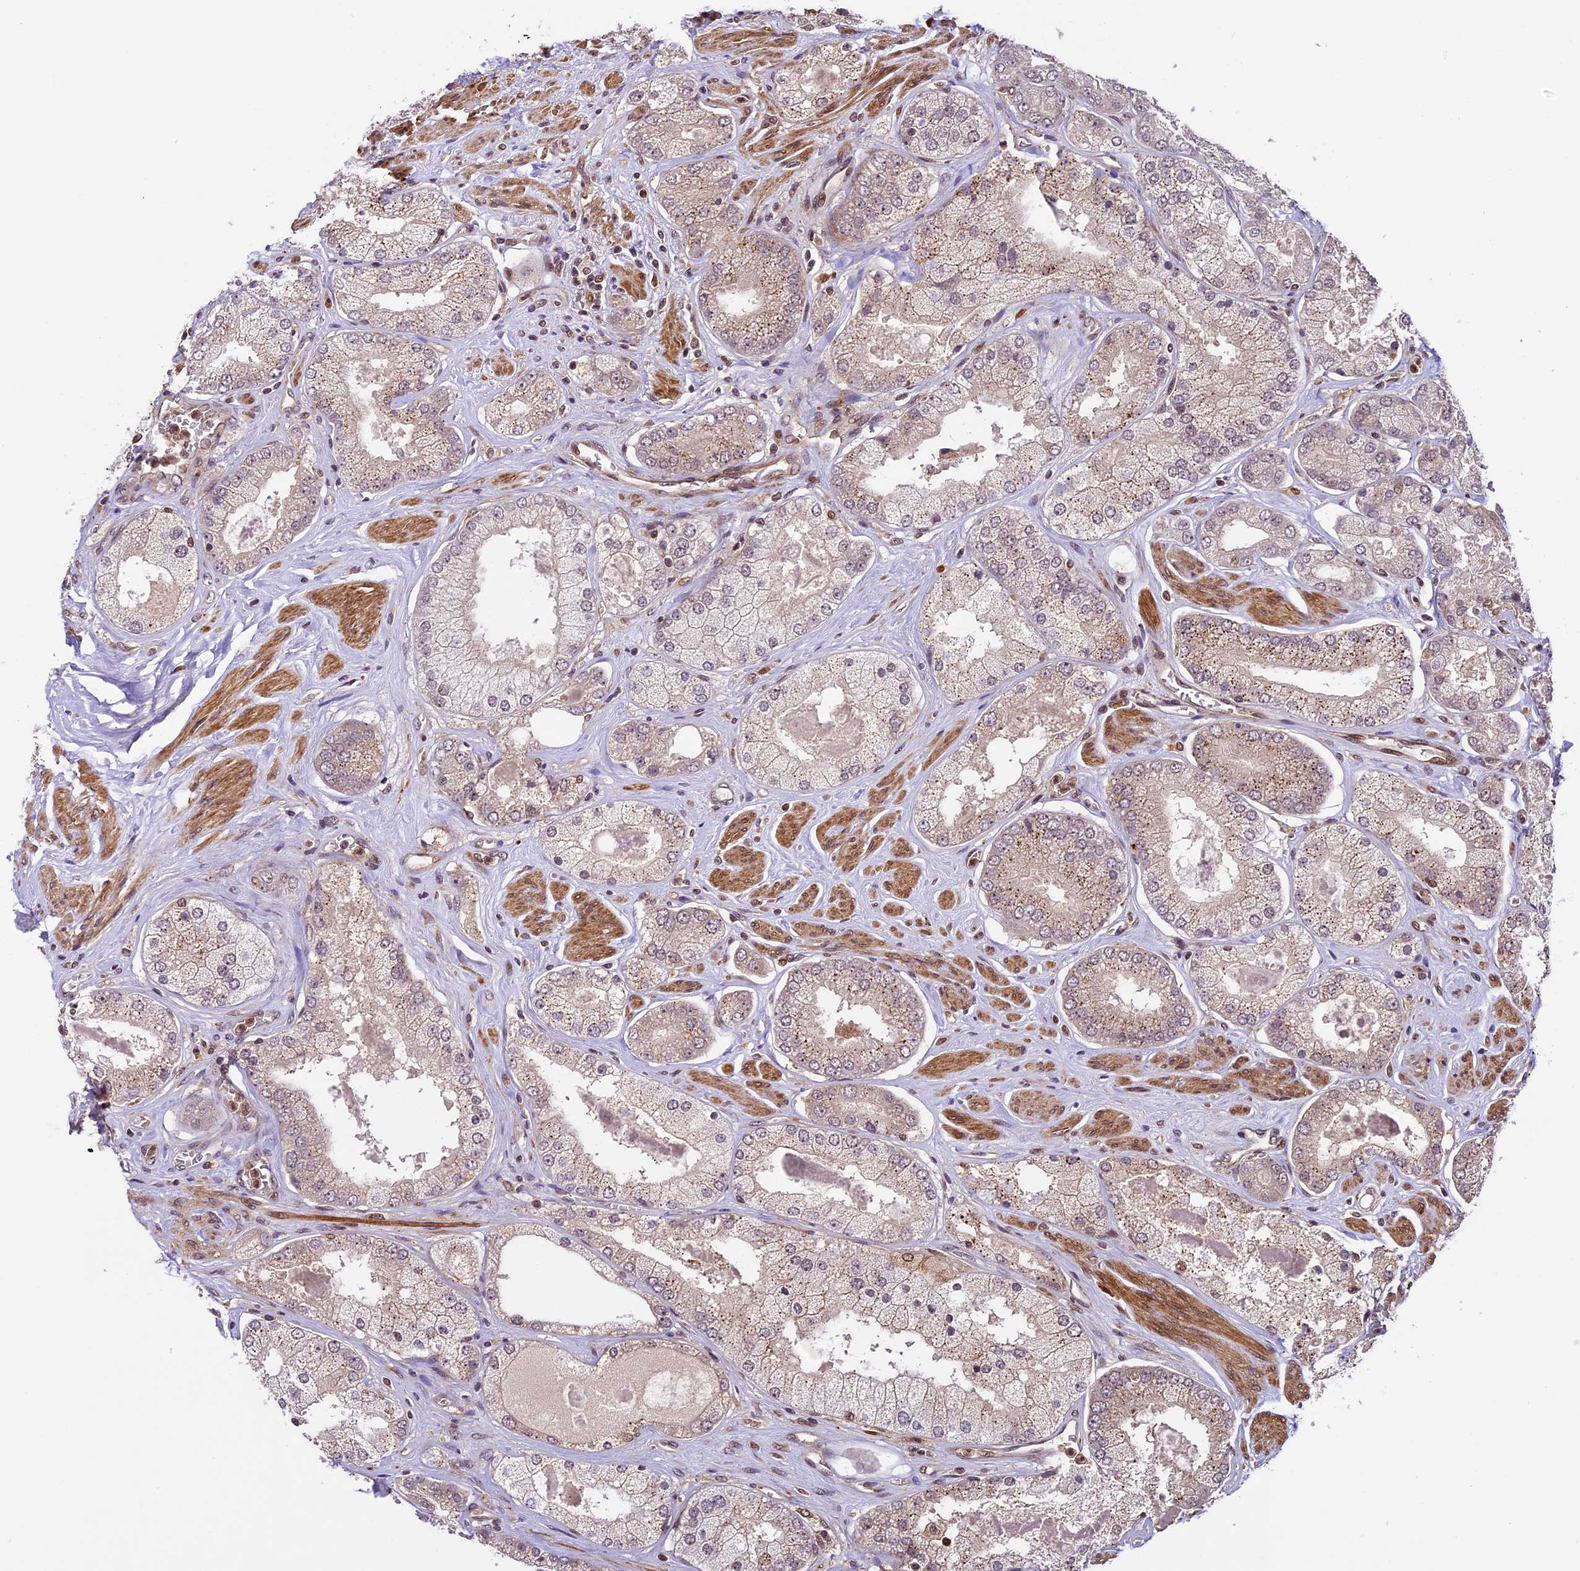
{"staining": {"intensity": "weak", "quantity": "<25%", "location": "cytoplasmic/membranous"}, "tissue": "prostate cancer", "cell_type": "Tumor cells", "image_type": "cancer", "snomed": [{"axis": "morphology", "description": "Adenocarcinoma, High grade"}, {"axis": "topography", "description": "Prostate"}], "caption": "Tumor cells show no significant protein positivity in prostate cancer.", "gene": "DHX38", "patient": {"sex": "male", "age": 58}}